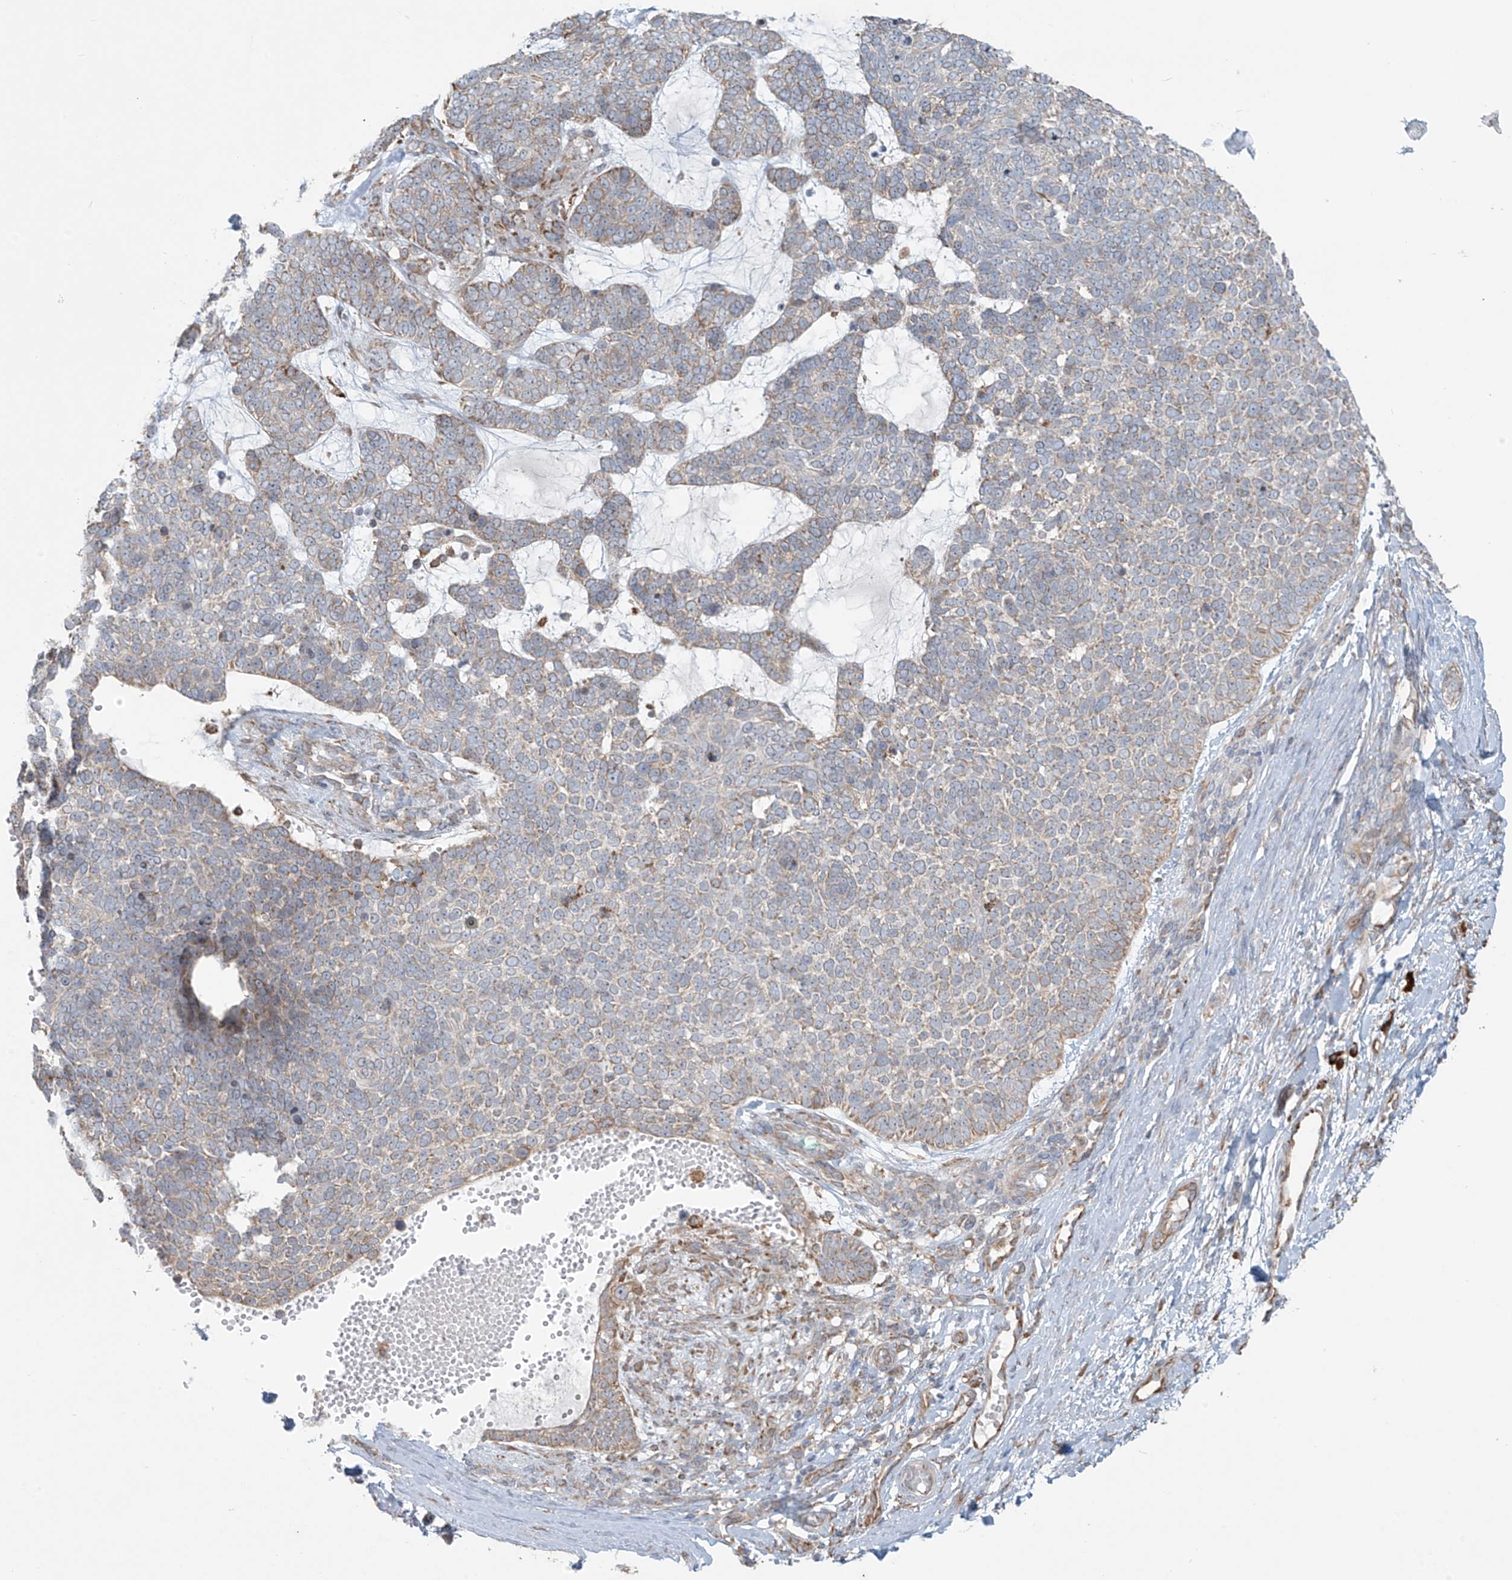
{"staining": {"intensity": "weak", "quantity": "25%-75%", "location": "cytoplasmic/membranous"}, "tissue": "skin cancer", "cell_type": "Tumor cells", "image_type": "cancer", "snomed": [{"axis": "morphology", "description": "Basal cell carcinoma"}, {"axis": "topography", "description": "Skin"}], "caption": "Human basal cell carcinoma (skin) stained with a brown dye demonstrates weak cytoplasmic/membranous positive positivity in approximately 25%-75% of tumor cells.", "gene": "KATNIP", "patient": {"sex": "female", "age": 81}}